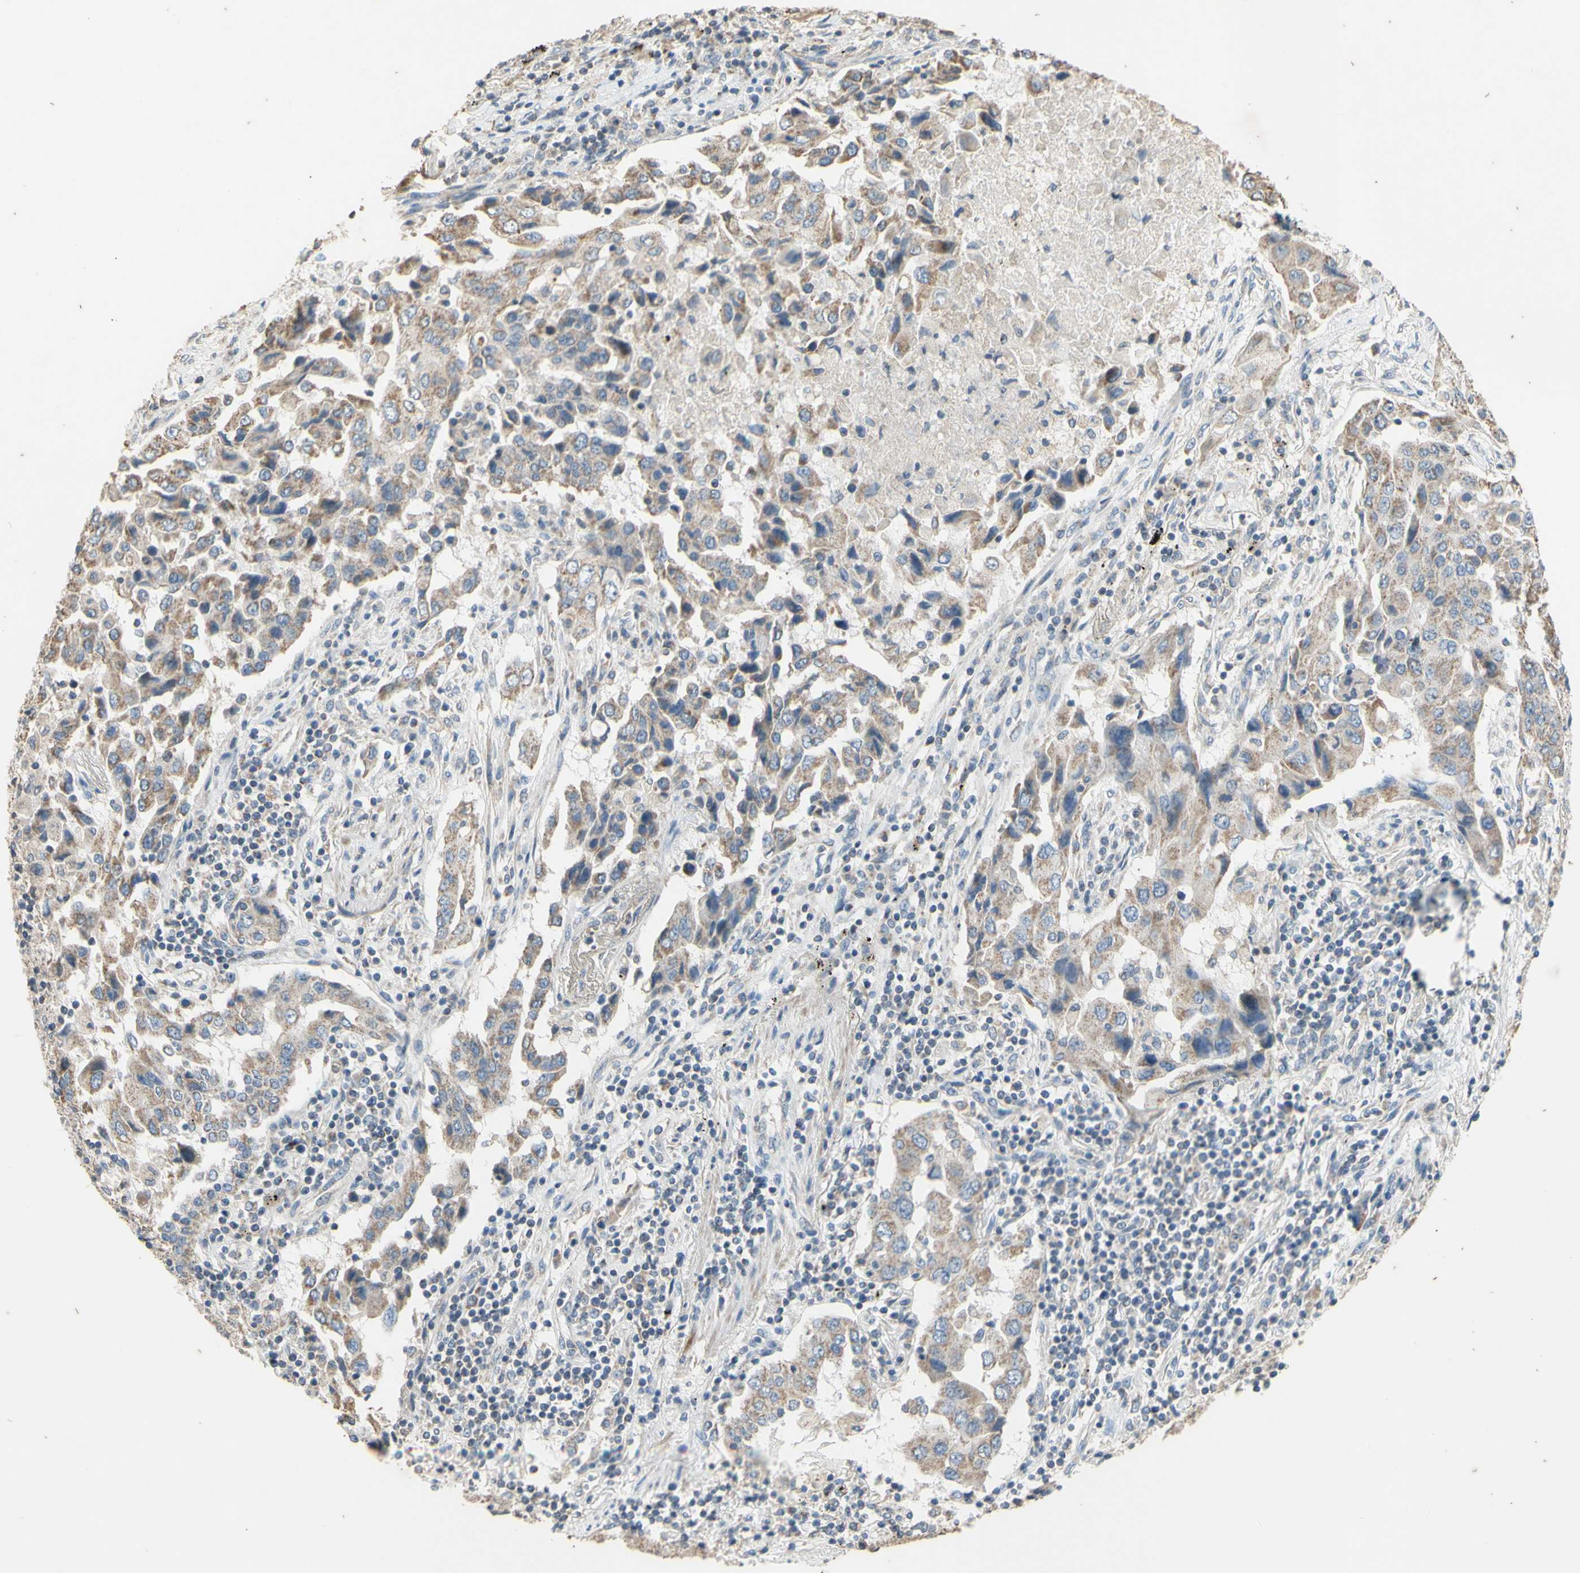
{"staining": {"intensity": "moderate", "quantity": ">75%", "location": "cytoplasmic/membranous"}, "tissue": "lung cancer", "cell_type": "Tumor cells", "image_type": "cancer", "snomed": [{"axis": "morphology", "description": "Adenocarcinoma, NOS"}, {"axis": "topography", "description": "Lung"}], "caption": "This micrograph shows IHC staining of lung adenocarcinoma, with medium moderate cytoplasmic/membranous expression in about >75% of tumor cells.", "gene": "PTGIS", "patient": {"sex": "female", "age": 65}}